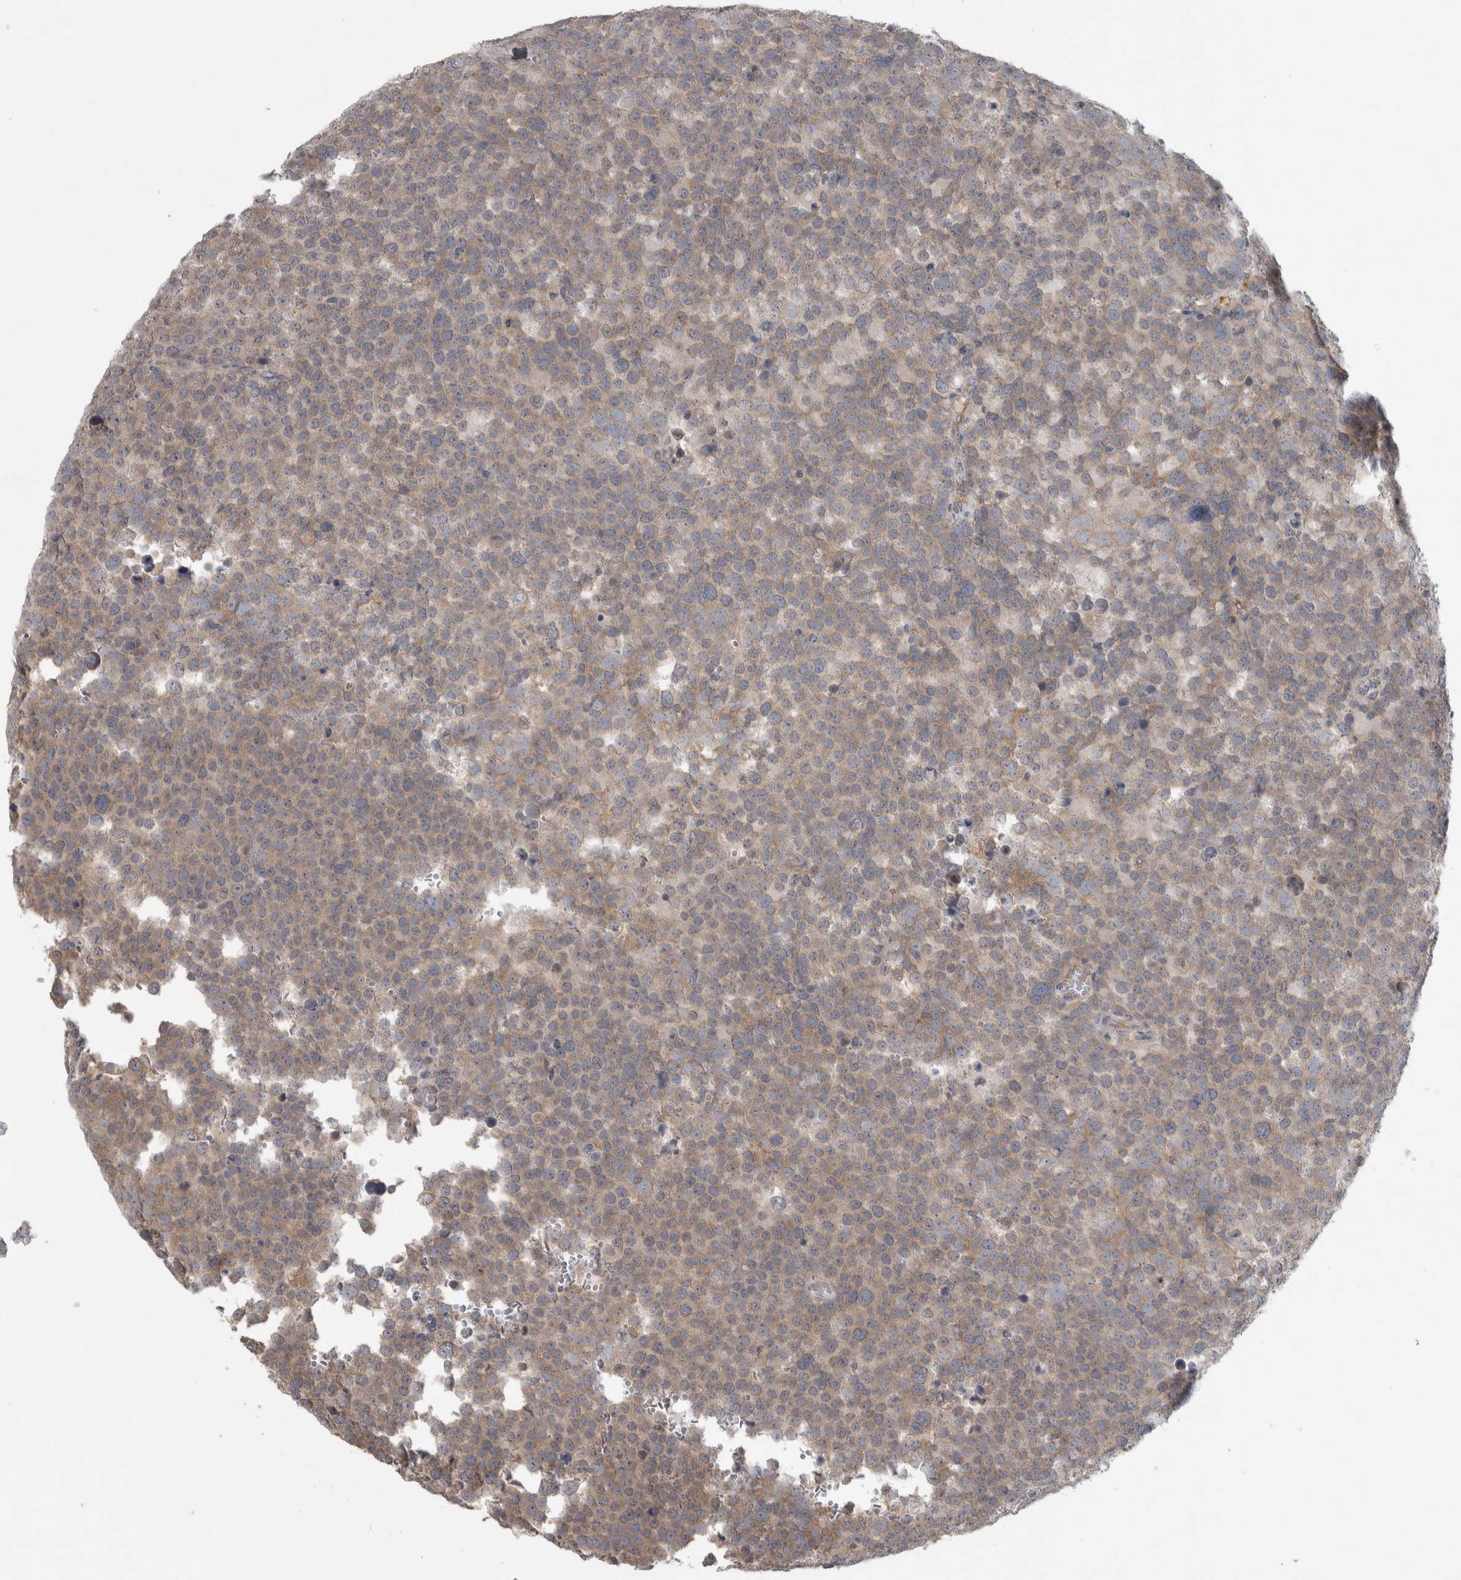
{"staining": {"intensity": "weak", "quantity": ">75%", "location": "cytoplasmic/membranous"}, "tissue": "testis cancer", "cell_type": "Tumor cells", "image_type": "cancer", "snomed": [{"axis": "morphology", "description": "Seminoma, NOS"}, {"axis": "topography", "description": "Testis"}], "caption": "A brown stain shows weak cytoplasmic/membranous positivity of a protein in seminoma (testis) tumor cells.", "gene": "SRP68", "patient": {"sex": "male", "age": 71}}